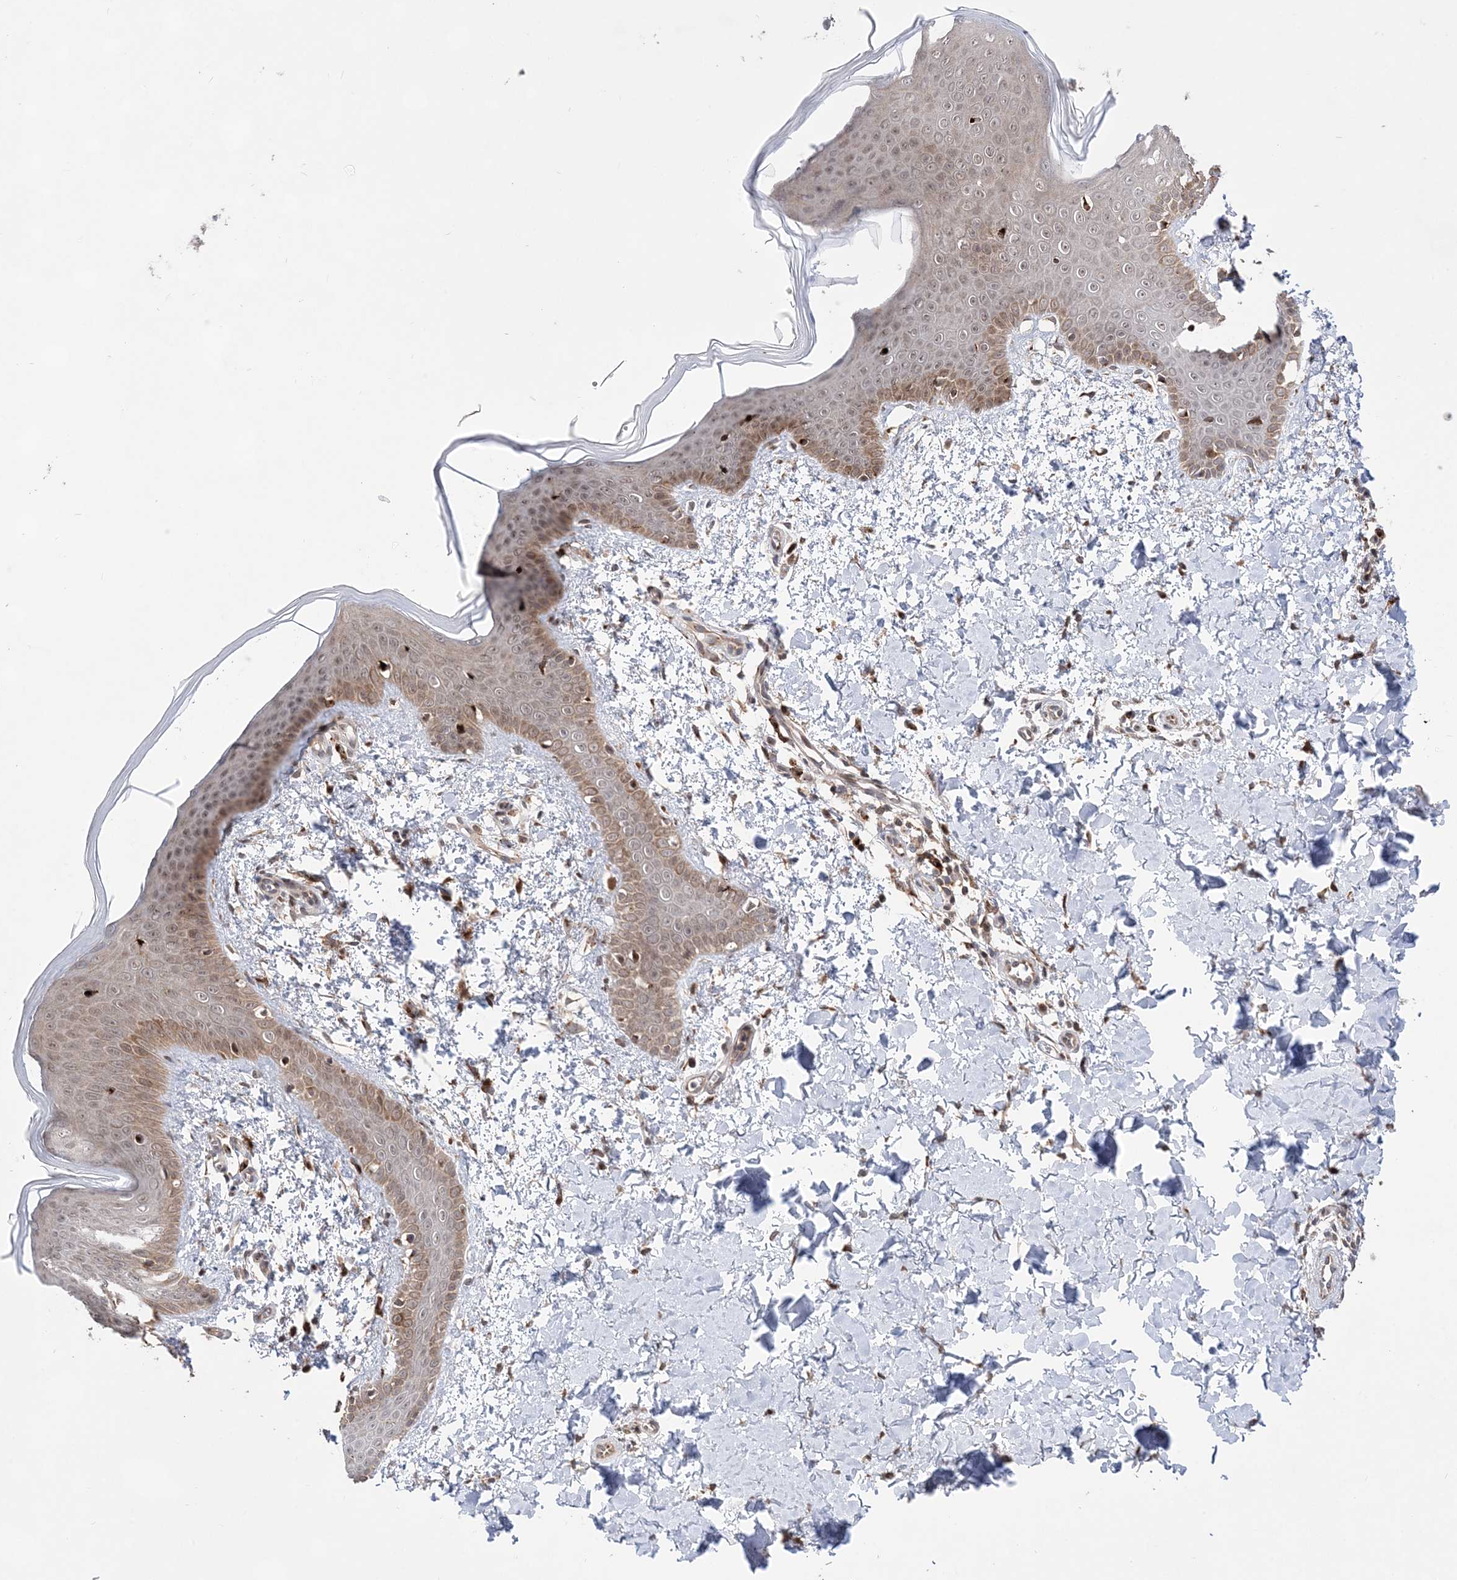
{"staining": {"intensity": "moderate", "quantity": "<25%", "location": "cytoplasmic/membranous"}, "tissue": "skin", "cell_type": "Fibroblasts", "image_type": "normal", "snomed": [{"axis": "morphology", "description": "Normal tissue, NOS"}, {"axis": "topography", "description": "Skin"}], "caption": "About <25% of fibroblasts in unremarkable human skin exhibit moderate cytoplasmic/membranous protein expression as visualized by brown immunohistochemical staining.", "gene": "ANAPC15", "patient": {"sex": "male", "age": 36}}